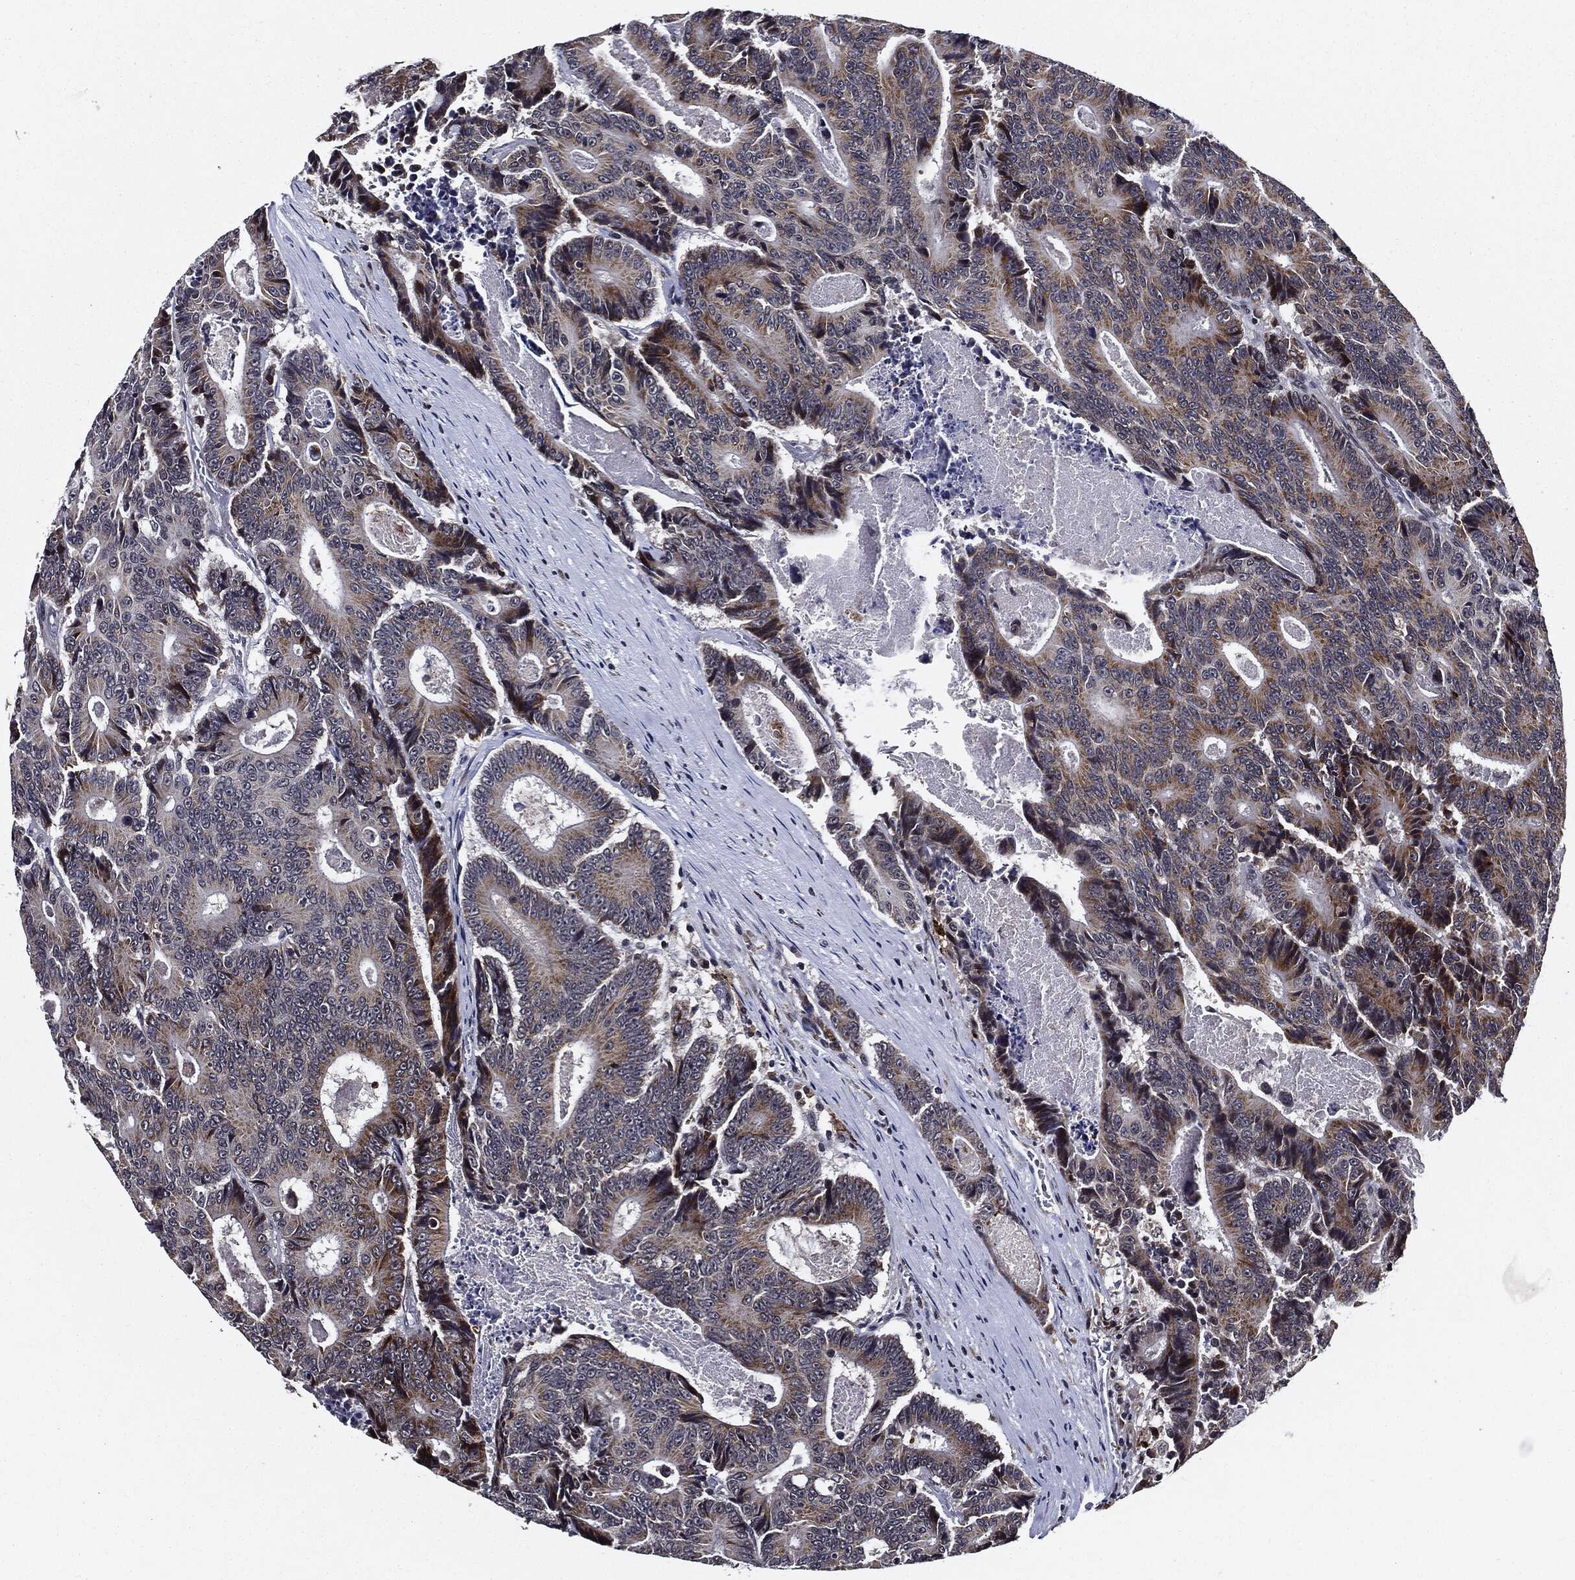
{"staining": {"intensity": "moderate", "quantity": "25%-75%", "location": "cytoplasmic/membranous"}, "tissue": "colorectal cancer", "cell_type": "Tumor cells", "image_type": "cancer", "snomed": [{"axis": "morphology", "description": "Adenocarcinoma, NOS"}, {"axis": "topography", "description": "Colon"}], "caption": "DAB (3,3'-diaminobenzidine) immunohistochemical staining of colorectal cancer reveals moderate cytoplasmic/membranous protein staining in approximately 25%-75% of tumor cells.", "gene": "SUGT1", "patient": {"sex": "male", "age": 83}}